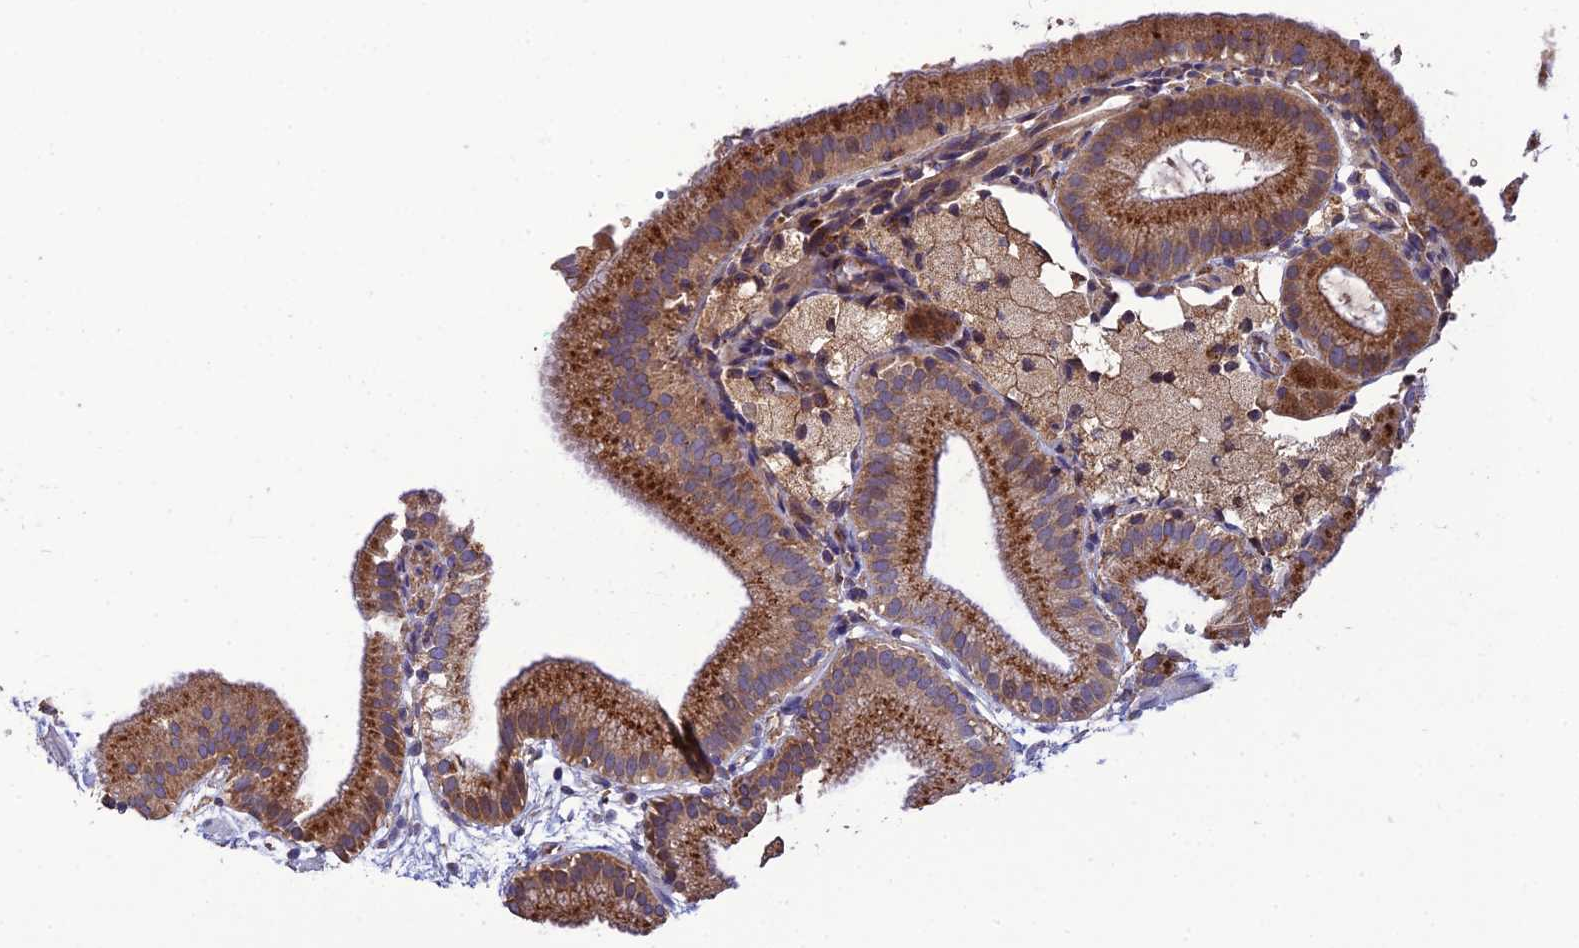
{"staining": {"intensity": "strong", "quantity": ">75%", "location": "cytoplasmic/membranous"}, "tissue": "gallbladder", "cell_type": "Glandular cells", "image_type": "normal", "snomed": [{"axis": "morphology", "description": "Normal tissue, NOS"}, {"axis": "topography", "description": "Gallbladder"}], "caption": "A brown stain highlights strong cytoplasmic/membranous staining of a protein in glandular cells of benign gallbladder.", "gene": "MIOS", "patient": {"sex": "male", "age": 55}}